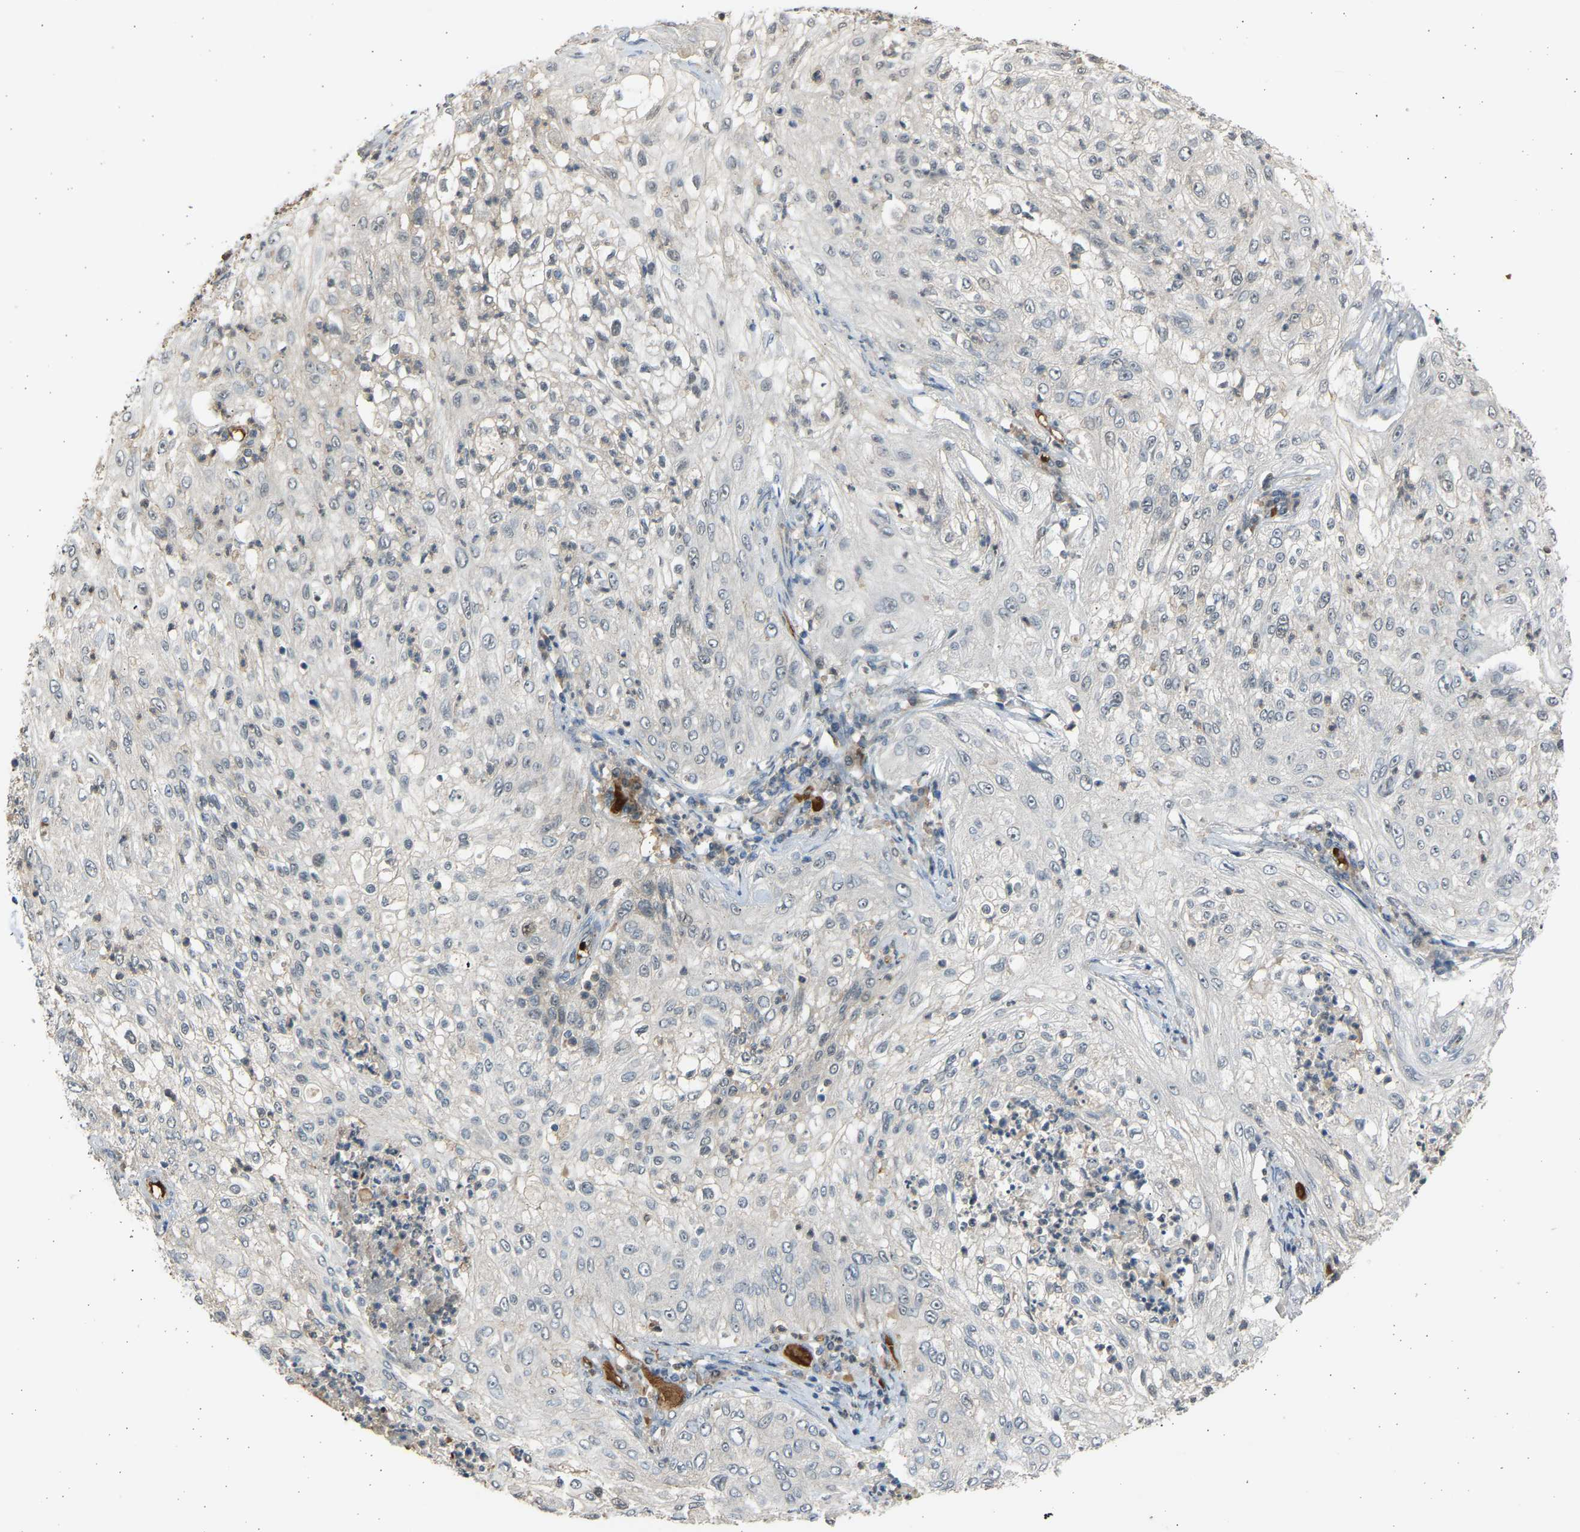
{"staining": {"intensity": "negative", "quantity": "none", "location": "none"}, "tissue": "lung cancer", "cell_type": "Tumor cells", "image_type": "cancer", "snomed": [{"axis": "morphology", "description": "Inflammation, NOS"}, {"axis": "morphology", "description": "Squamous cell carcinoma, NOS"}, {"axis": "topography", "description": "Lymph node"}, {"axis": "topography", "description": "Soft tissue"}, {"axis": "topography", "description": "Lung"}], "caption": "High power microscopy micrograph of an IHC photomicrograph of lung cancer, revealing no significant expression in tumor cells.", "gene": "BIRC2", "patient": {"sex": "male", "age": 66}}